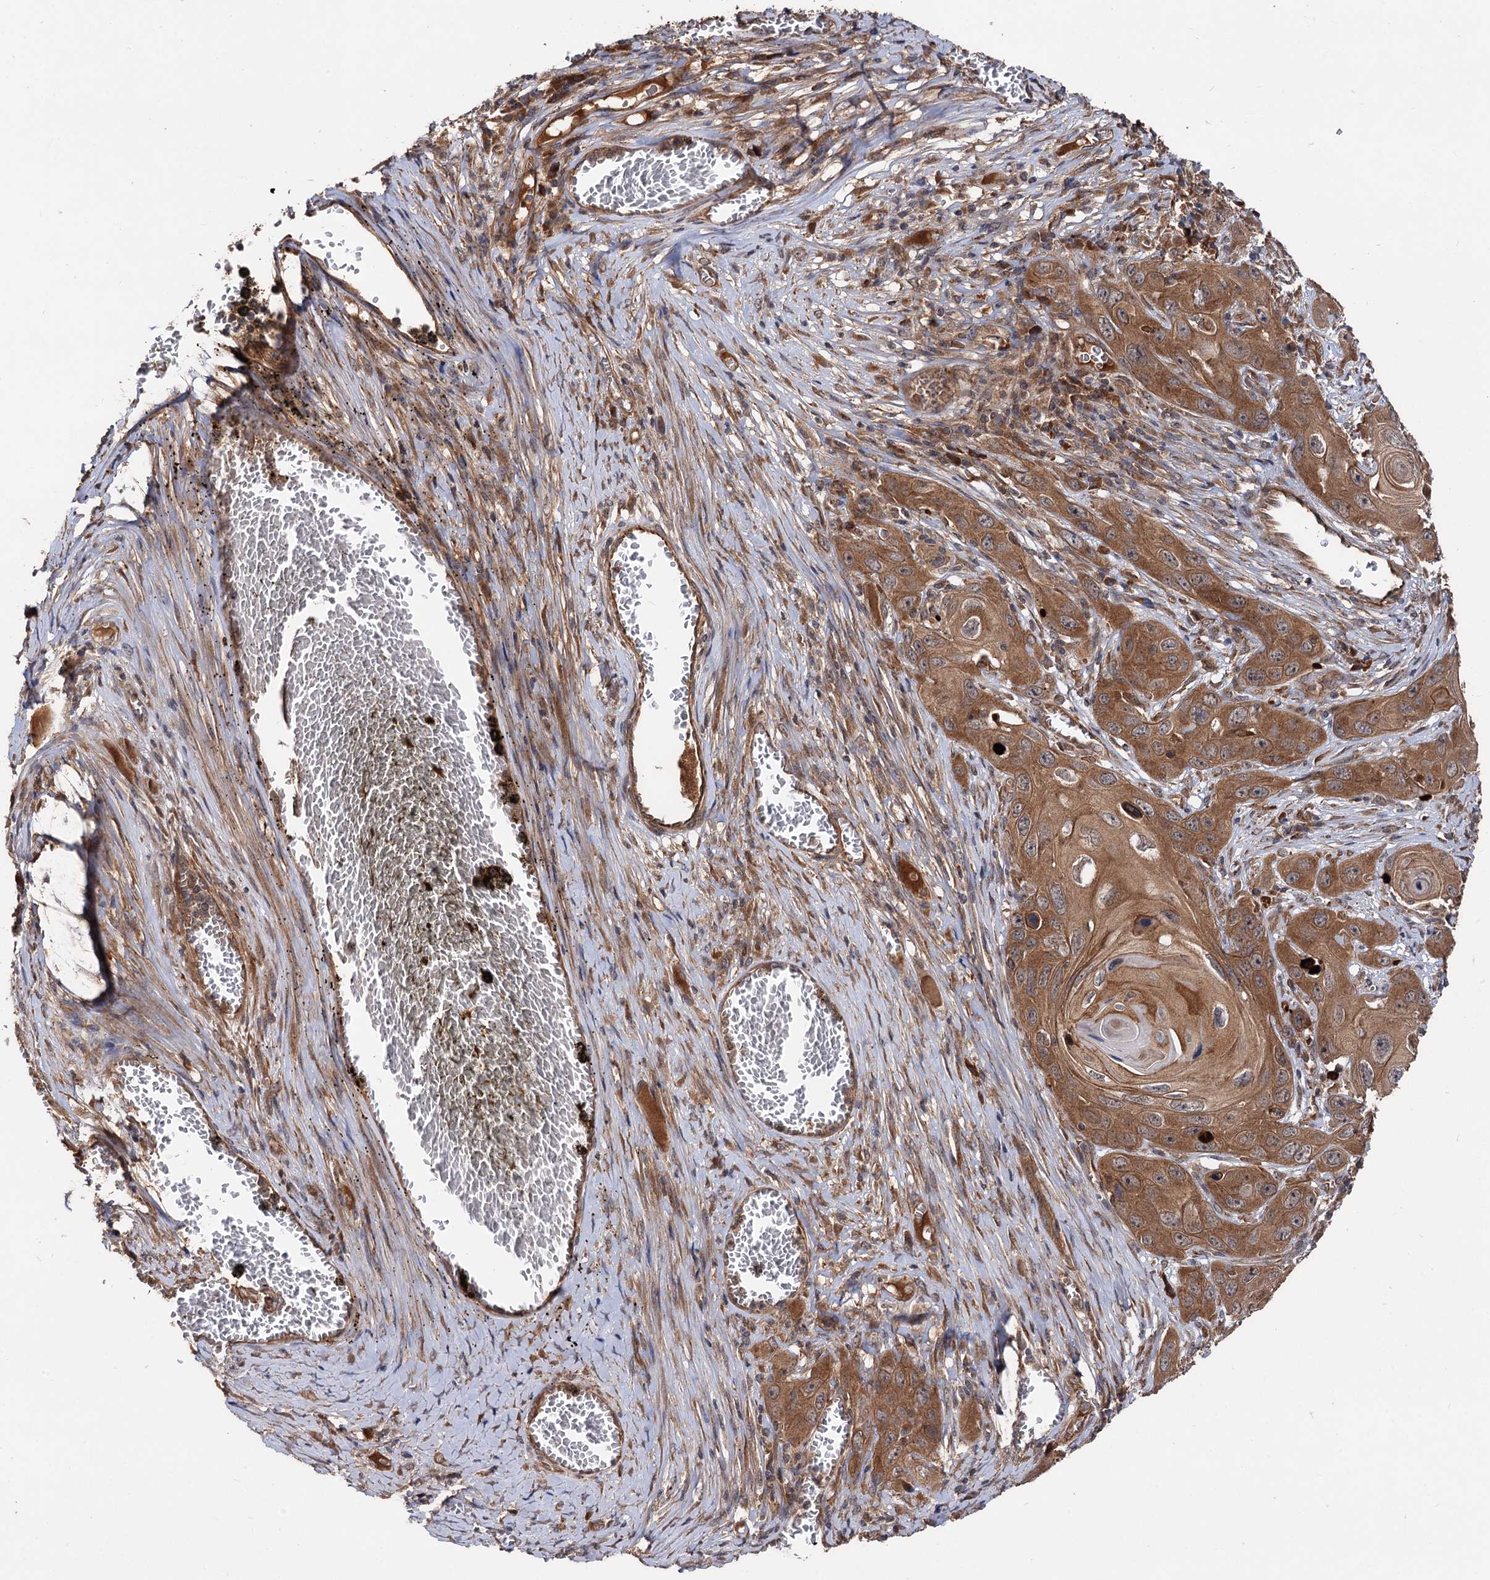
{"staining": {"intensity": "moderate", "quantity": ">75%", "location": "cytoplasmic/membranous"}, "tissue": "skin cancer", "cell_type": "Tumor cells", "image_type": "cancer", "snomed": [{"axis": "morphology", "description": "Squamous cell carcinoma, NOS"}, {"axis": "topography", "description": "Skin"}], "caption": "Immunohistochemistry (IHC) (DAB (3,3'-diaminobenzidine)) staining of skin cancer exhibits moderate cytoplasmic/membranous protein positivity in about >75% of tumor cells.", "gene": "TEX9", "patient": {"sex": "male", "age": 55}}